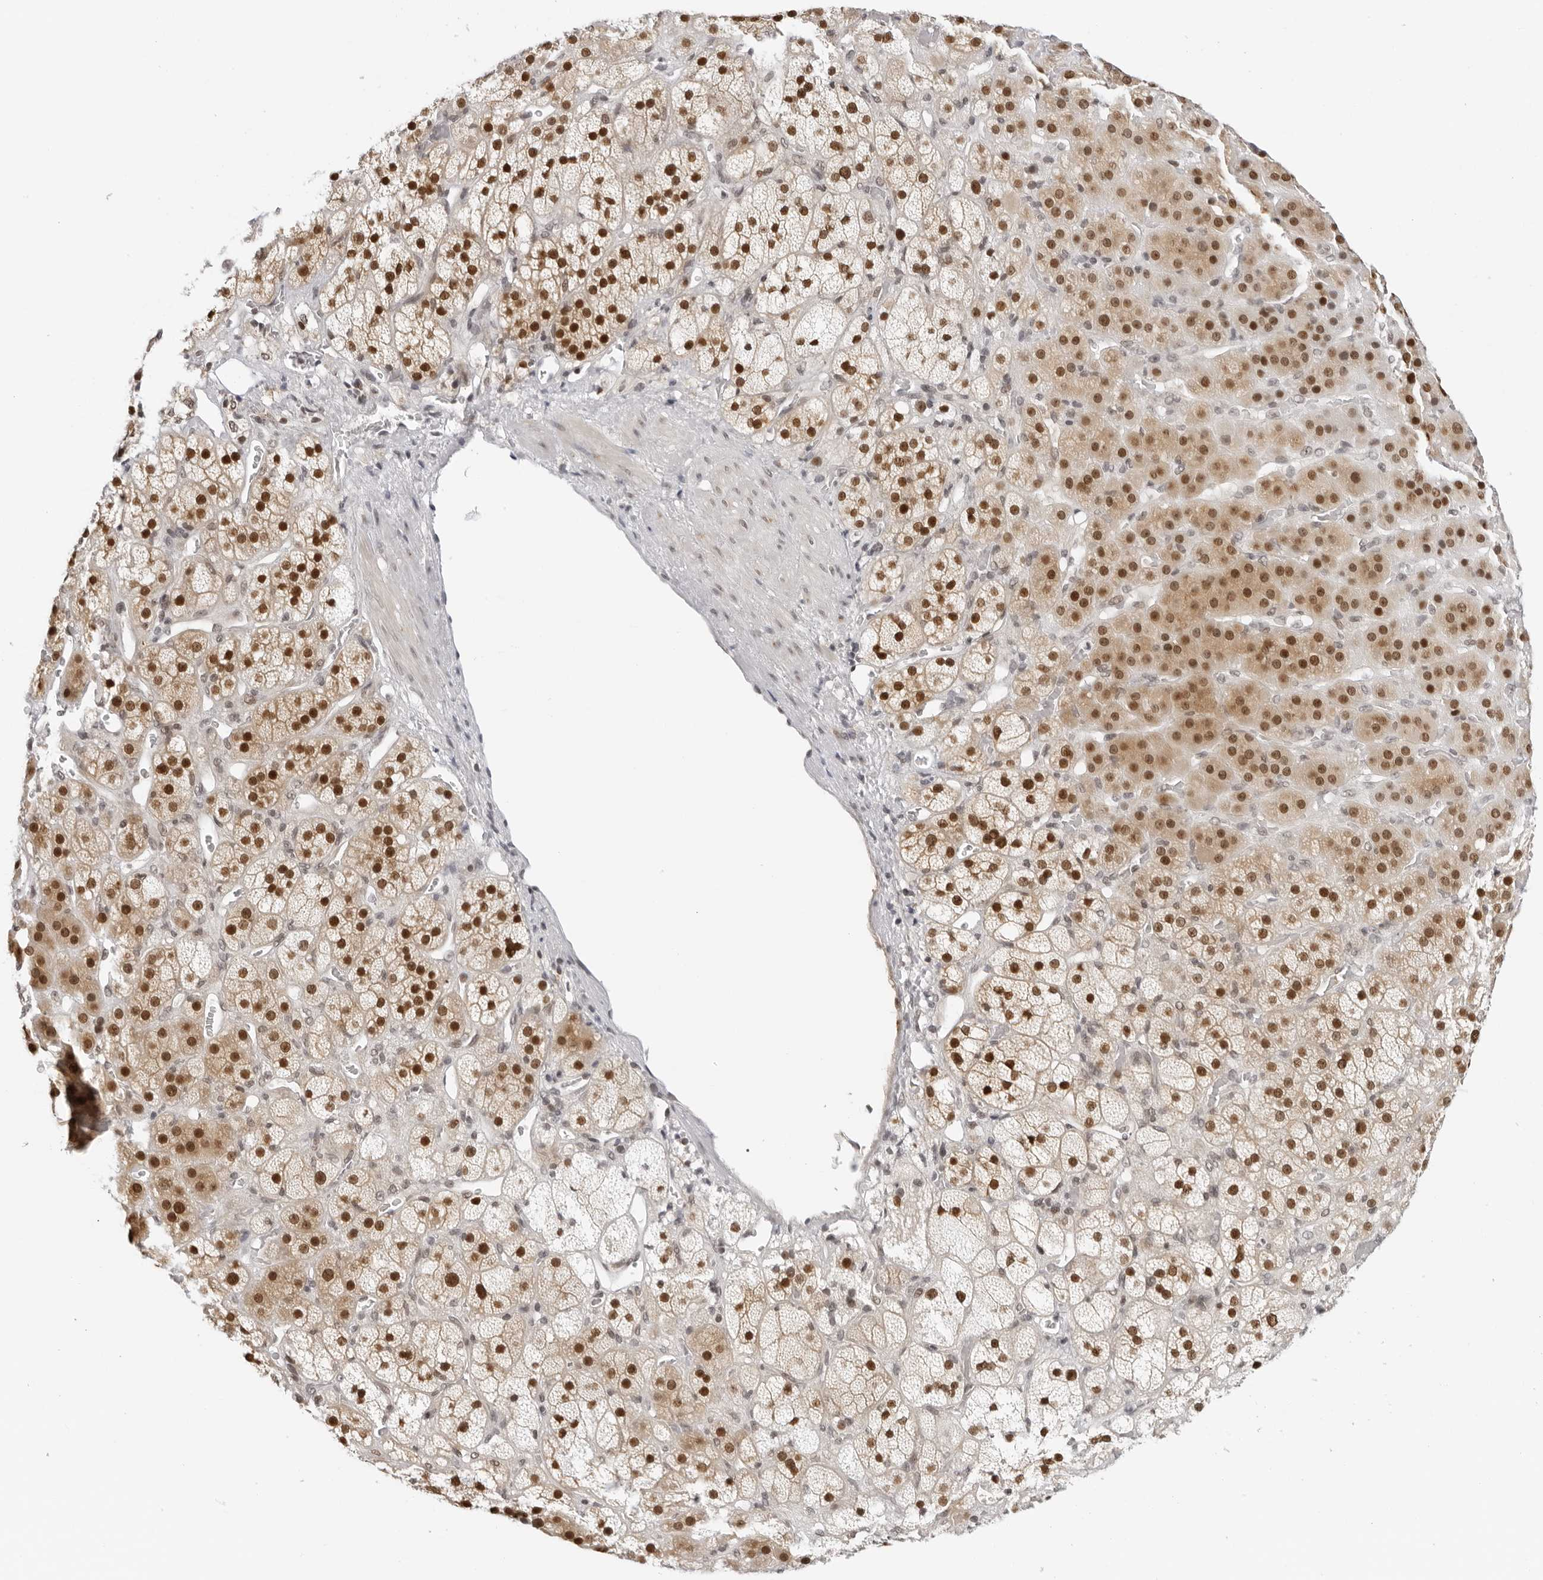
{"staining": {"intensity": "strong", "quantity": "25%-75%", "location": "nuclear"}, "tissue": "adrenal gland", "cell_type": "Glandular cells", "image_type": "normal", "snomed": [{"axis": "morphology", "description": "Normal tissue, NOS"}, {"axis": "topography", "description": "Adrenal gland"}], "caption": "Immunohistochemical staining of benign human adrenal gland reveals 25%-75% levels of strong nuclear protein positivity in about 25%-75% of glandular cells. (DAB IHC, brown staining for protein, blue staining for nuclei).", "gene": "MSH6", "patient": {"sex": "male", "age": 57}}